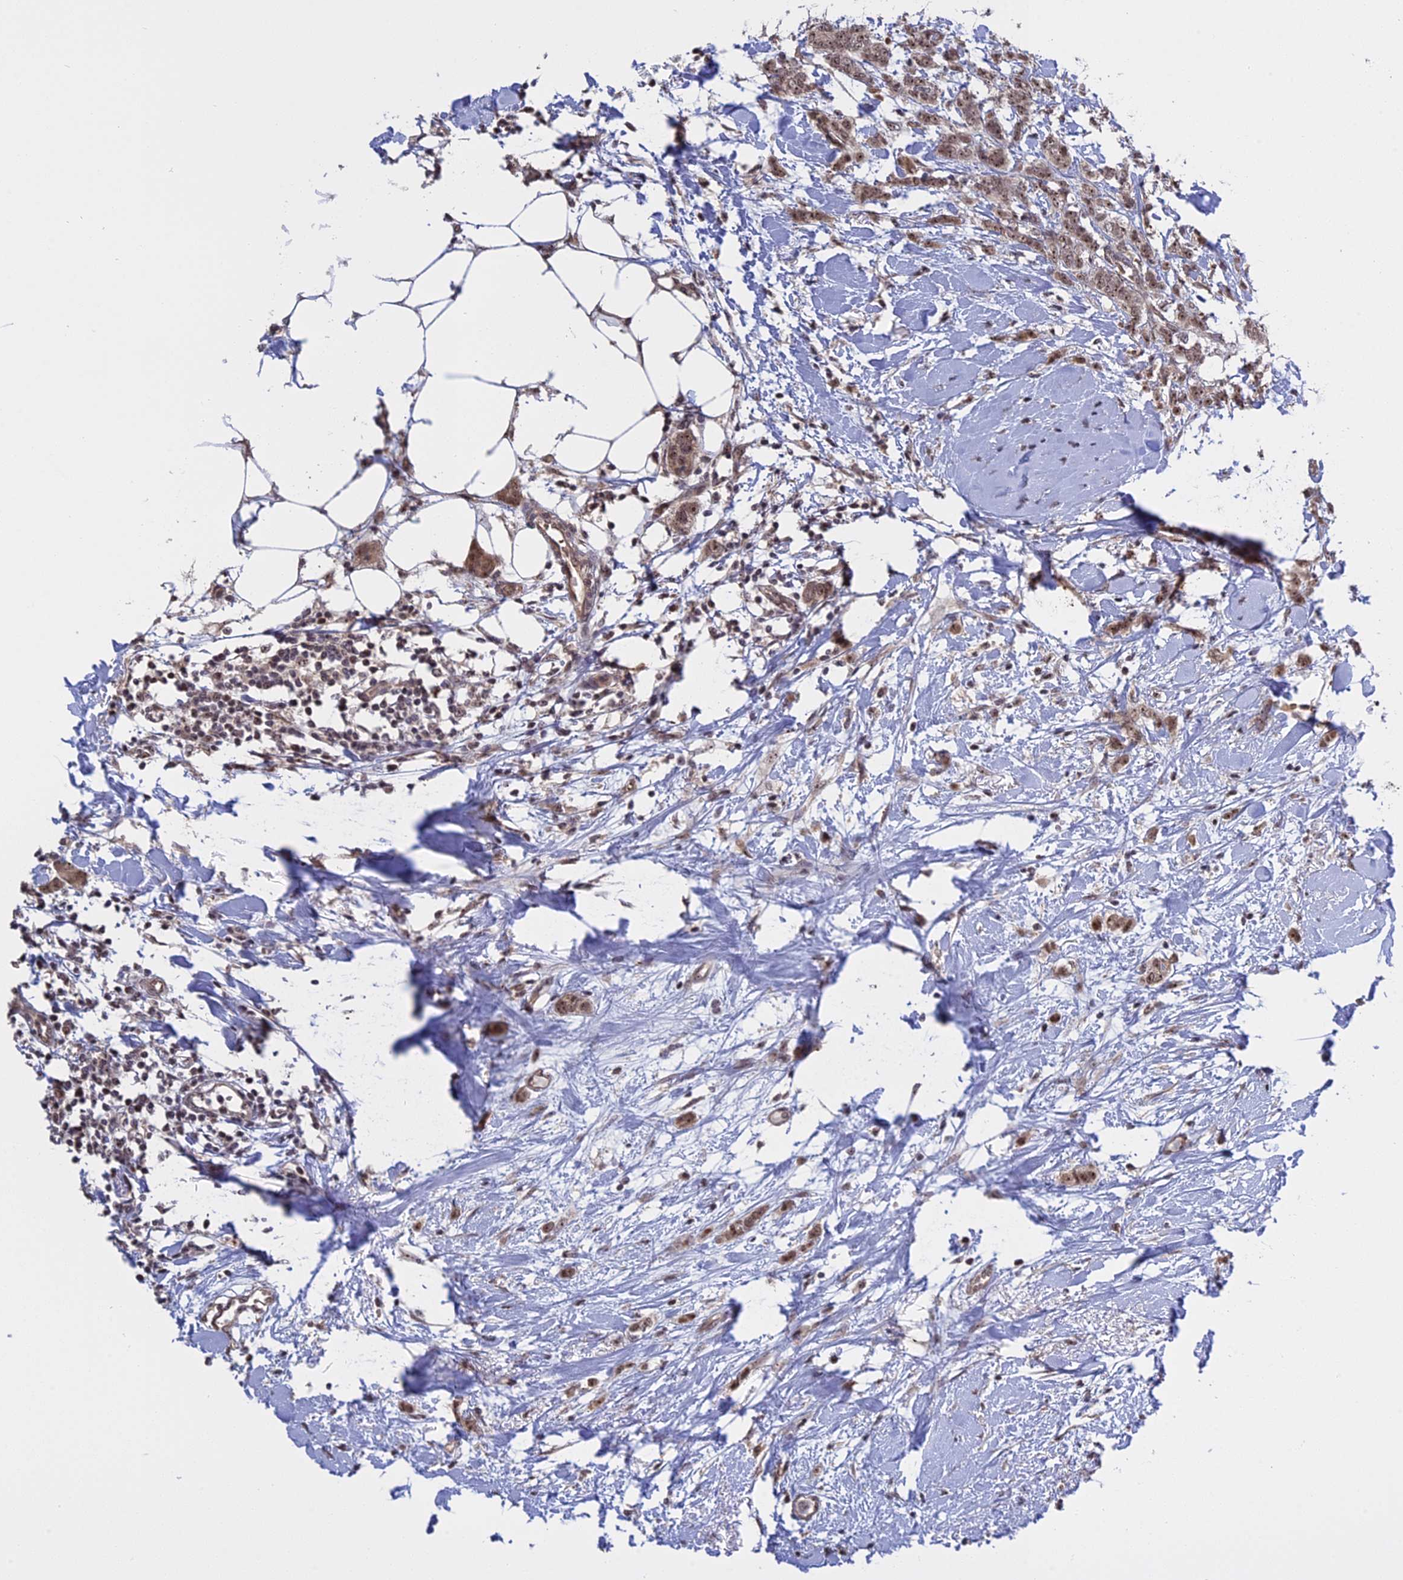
{"staining": {"intensity": "weak", "quantity": ">75%", "location": "nuclear"}, "tissue": "breast cancer", "cell_type": "Tumor cells", "image_type": "cancer", "snomed": [{"axis": "morphology", "description": "Duct carcinoma"}, {"axis": "topography", "description": "Breast"}], "caption": "Immunohistochemical staining of human breast invasive ductal carcinoma demonstrates weak nuclear protein expression in approximately >75% of tumor cells. (Brightfield microscopy of DAB IHC at high magnification).", "gene": "MGA", "patient": {"sex": "female", "age": 72}}